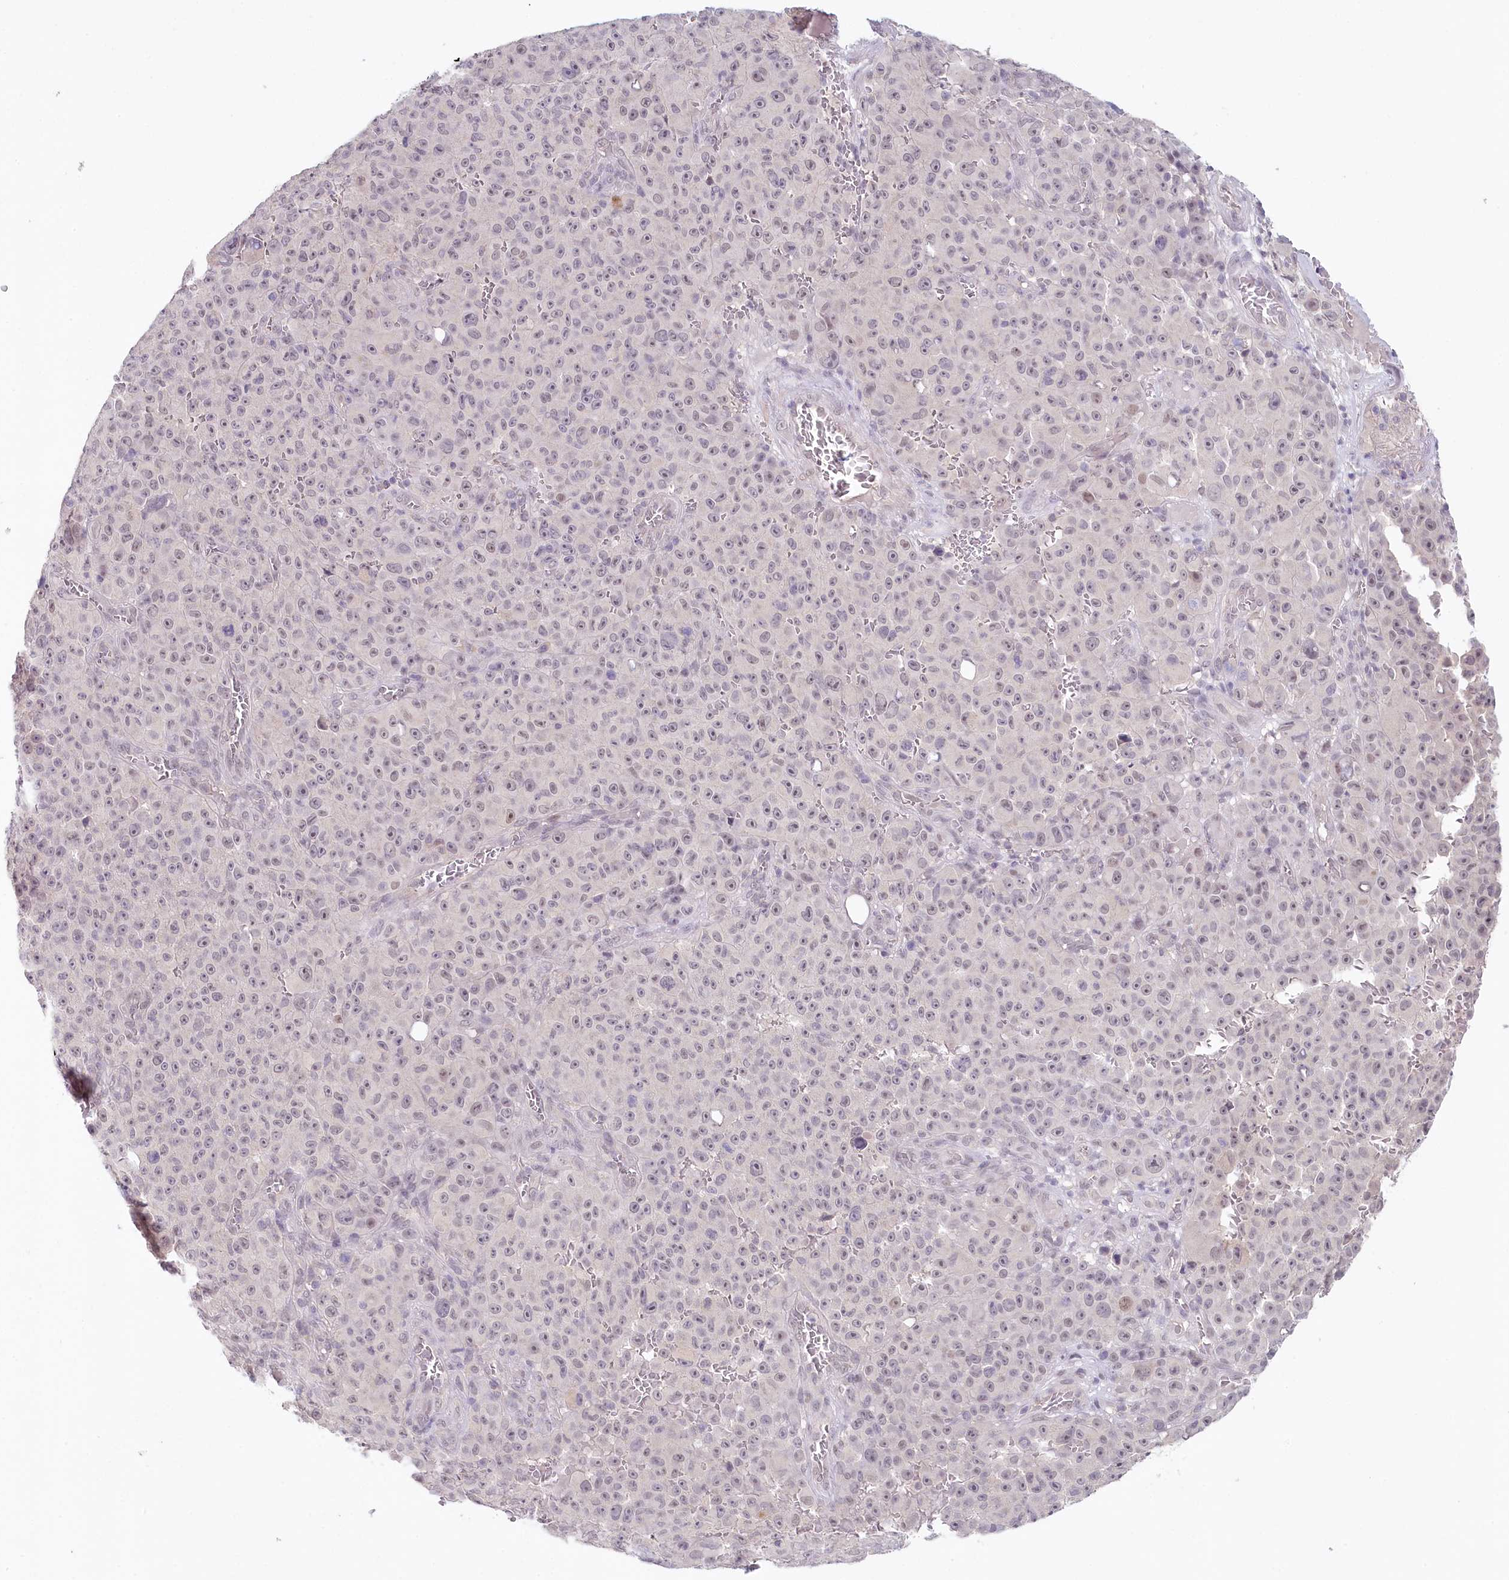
{"staining": {"intensity": "weak", "quantity": "<25%", "location": "nuclear"}, "tissue": "melanoma", "cell_type": "Tumor cells", "image_type": "cancer", "snomed": [{"axis": "morphology", "description": "Malignant melanoma, NOS"}, {"axis": "topography", "description": "Skin"}], "caption": "A high-resolution histopathology image shows IHC staining of melanoma, which displays no significant staining in tumor cells.", "gene": "AMTN", "patient": {"sex": "female", "age": 82}}